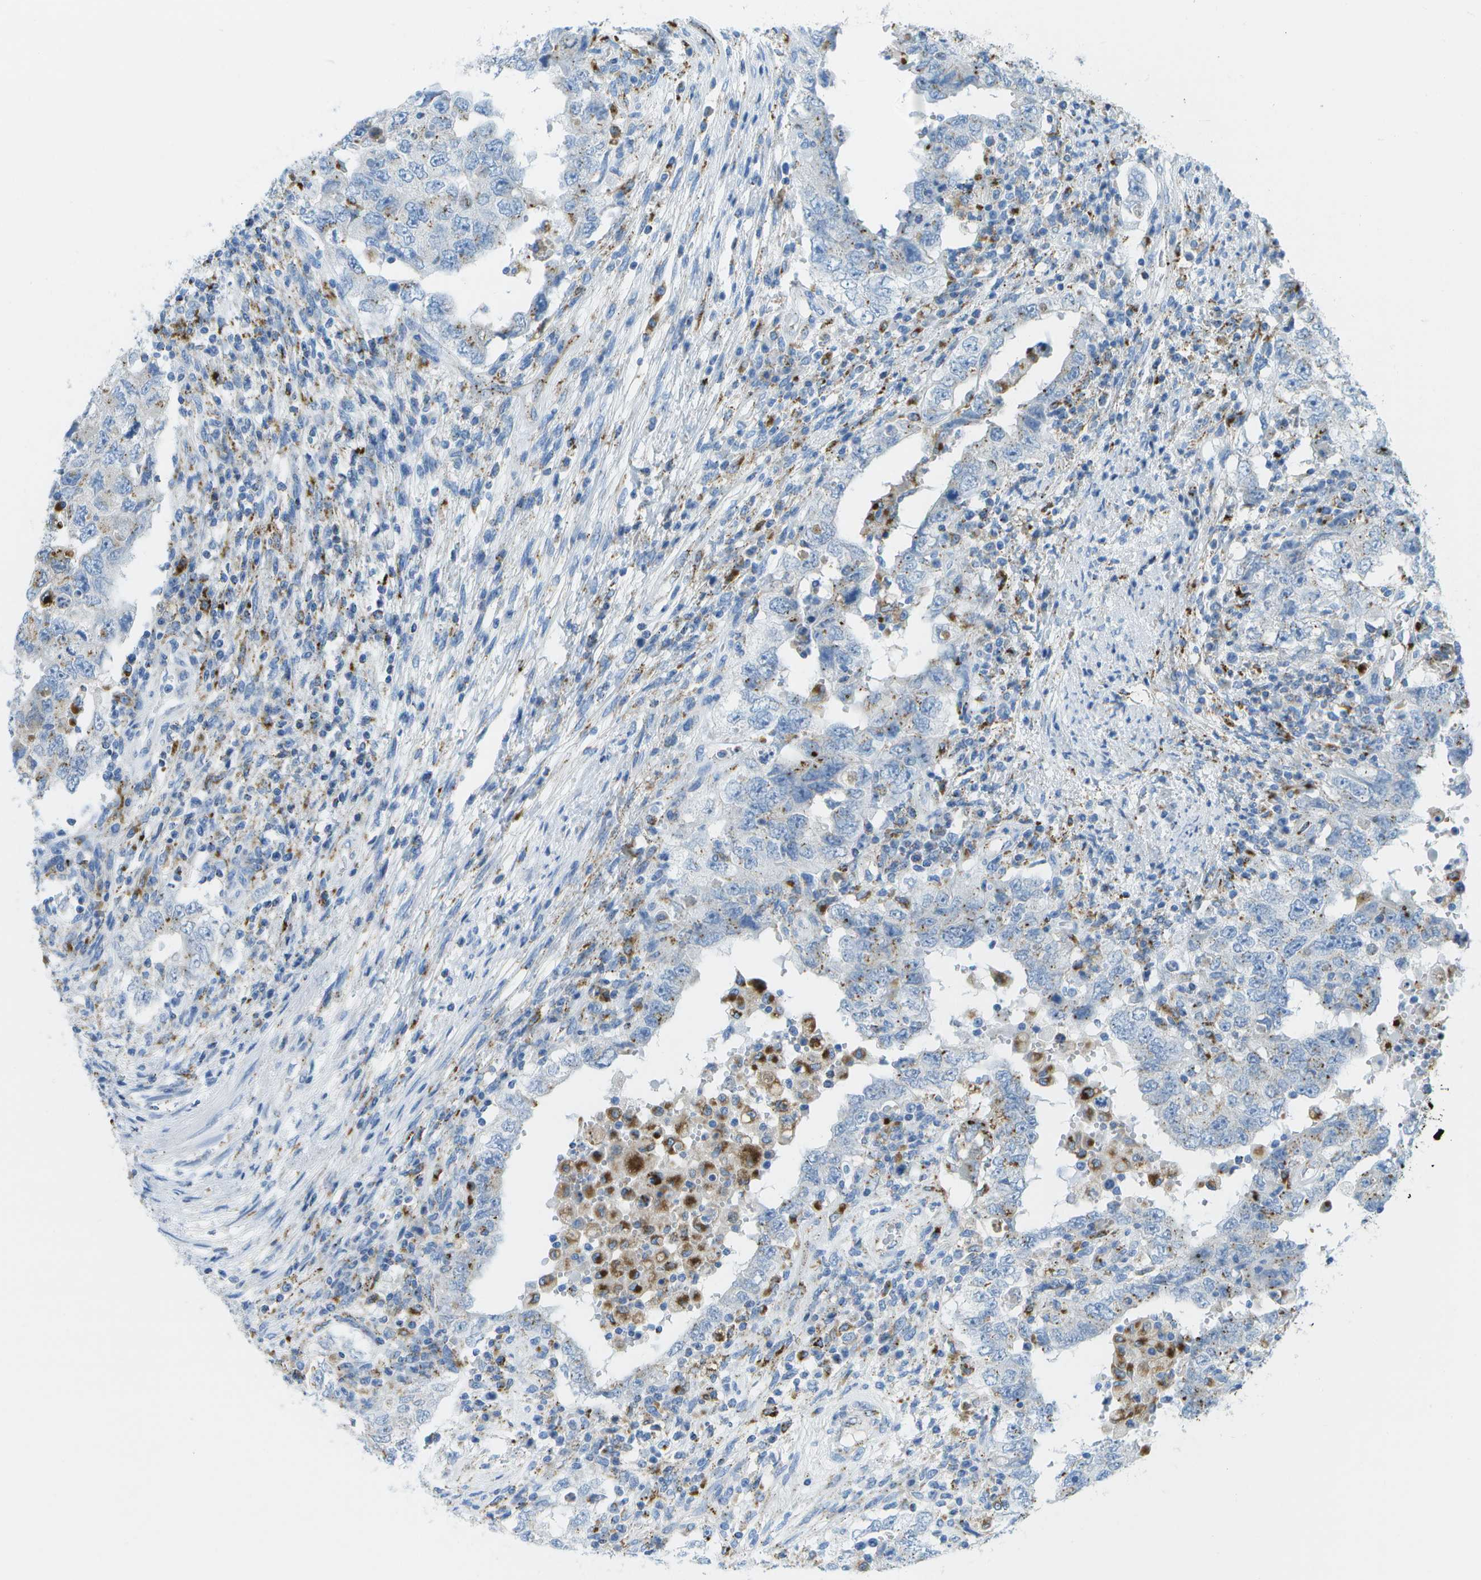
{"staining": {"intensity": "weak", "quantity": "<25%", "location": "cytoplasmic/membranous"}, "tissue": "testis cancer", "cell_type": "Tumor cells", "image_type": "cancer", "snomed": [{"axis": "morphology", "description": "Carcinoma, Embryonal, NOS"}, {"axis": "topography", "description": "Testis"}], "caption": "An image of testis cancer (embryonal carcinoma) stained for a protein displays no brown staining in tumor cells. The staining was performed using DAB to visualize the protein expression in brown, while the nuclei were stained in blue with hematoxylin (Magnification: 20x).", "gene": "PRCP", "patient": {"sex": "male", "age": 26}}